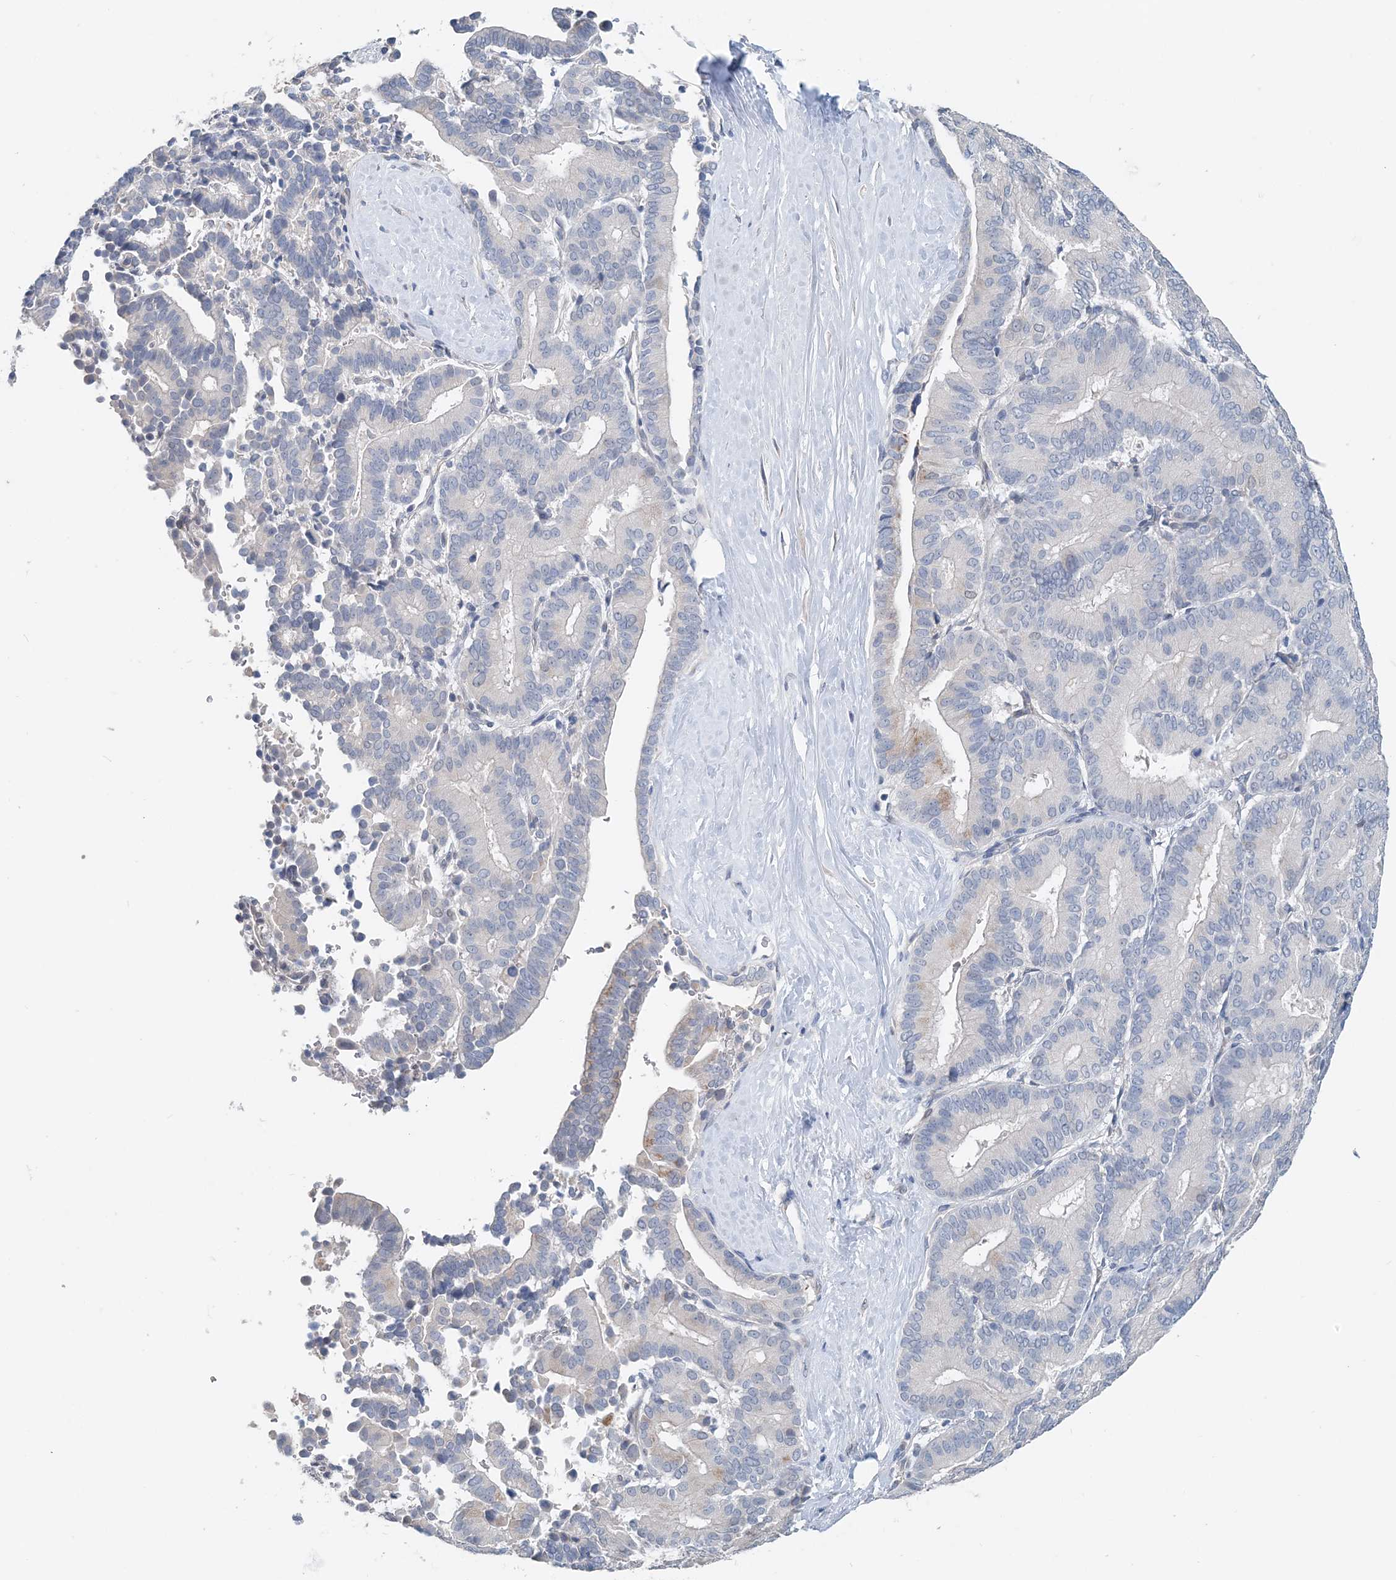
{"staining": {"intensity": "negative", "quantity": "none", "location": "none"}, "tissue": "liver cancer", "cell_type": "Tumor cells", "image_type": "cancer", "snomed": [{"axis": "morphology", "description": "Cholangiocarcinoma"}, {"axis": "topography", "description": "Liver"}], "caption": "Immunohistochemistry of cholangiocarcinoma (liver) demonstrates no staining in tumor cells.", "gene": "PFN2", "patient": {"sex": "female", "age": 75}}